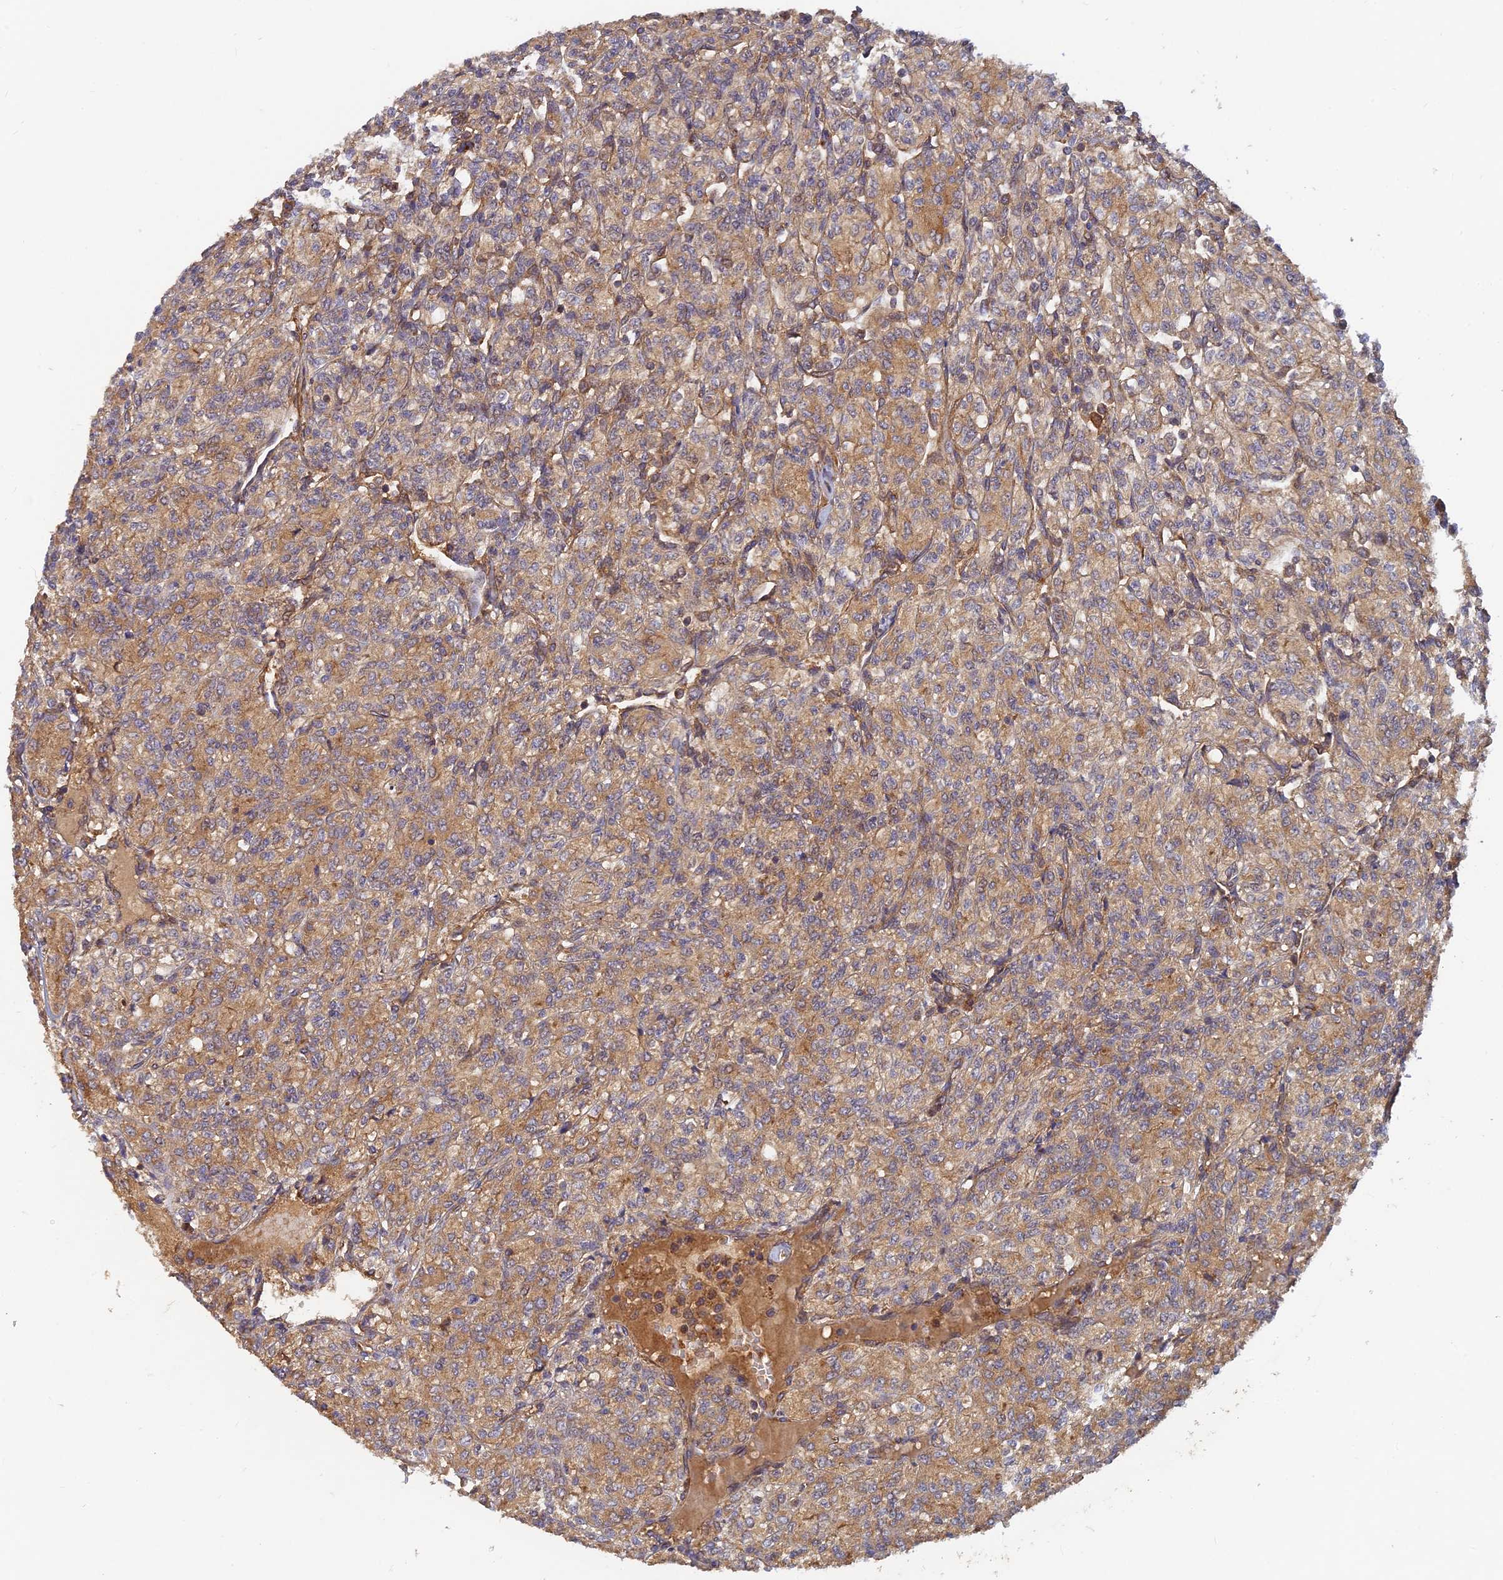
{"staining": {"intensity": "moderate", "quantity": ">75%", "location": "cytoplasmic/membranous"}, "tissue": "renal cancer", "cell_type": "Tumor cells", "image_type": "cancer", "snomed": [{"axis": "morphology", "description": "Adenocarcinoma, NOS"}, {"axis": "topography", "description": "Kidney"}], "caption": "Tumor cells reveal medium levels of moderate cytoplasmic/membranous positivity in approximately >75% of cells in human renal cancer. The staining was performed using DAB (3,3'-diaminobenzidine) to visualize the protein expression in brown, while the nuclei were stained in blue with hematoxylin (Magnification: 20x).", "gene": "RELCH", "patient": {"sex": "male", "age": 77}}